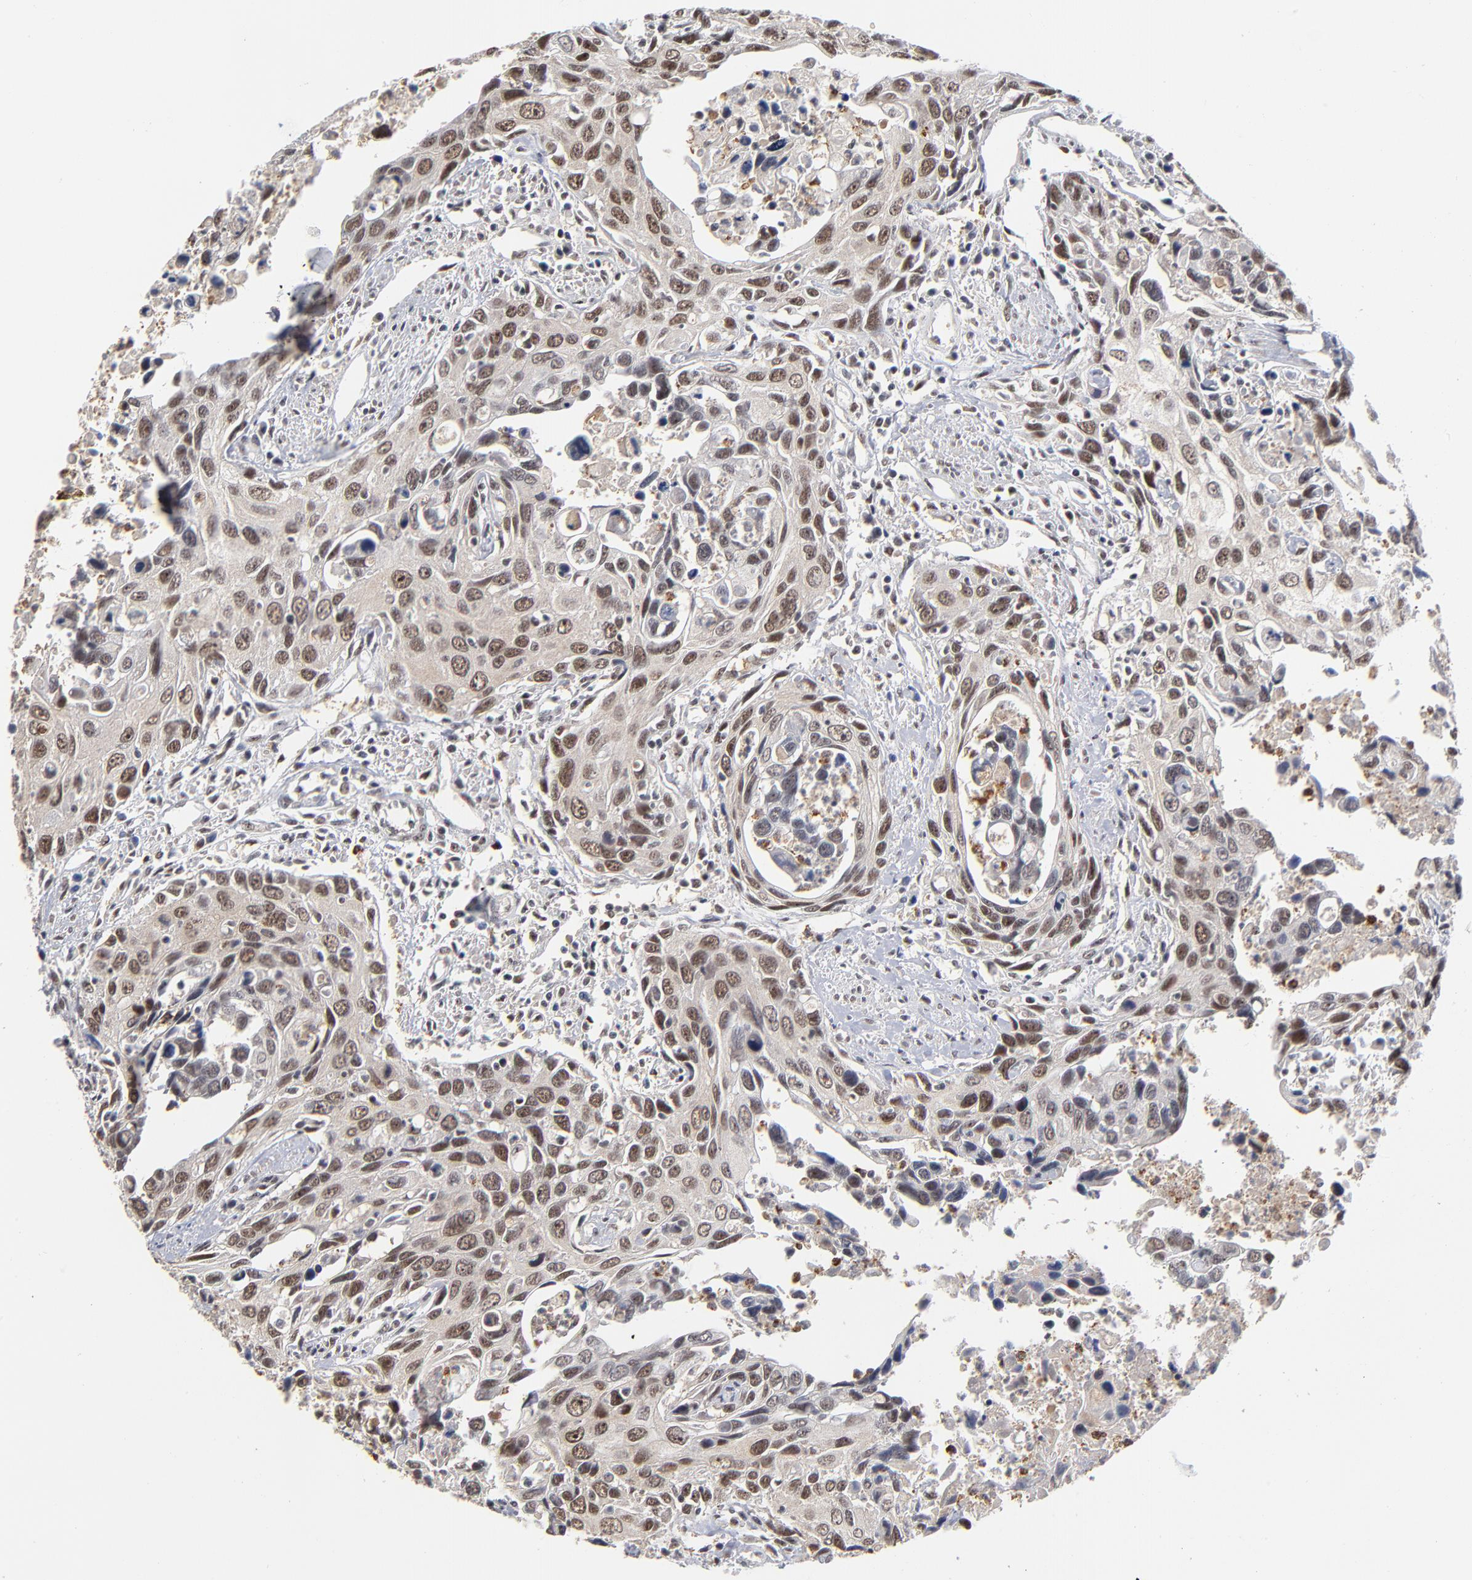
{"staining": {"intensity": "moderate", "quantity": ">75%", "location": "nuclear"}, "tissue": "urothelial cancer", "cell_type": "Tumor cells", "image_type": "cancer", "snomed": [{"axis": "morphology", "description": "Urothelial carcinoma, High grade"}, {"axis": "topography", "description": "Urinary bladder"}], "caption": "Urothelial cancer stained with a protein marker exhibits moderate staining in tumor cells.", "gene": "ZNF419", "patient": {"sex": "male", "age": 71}}